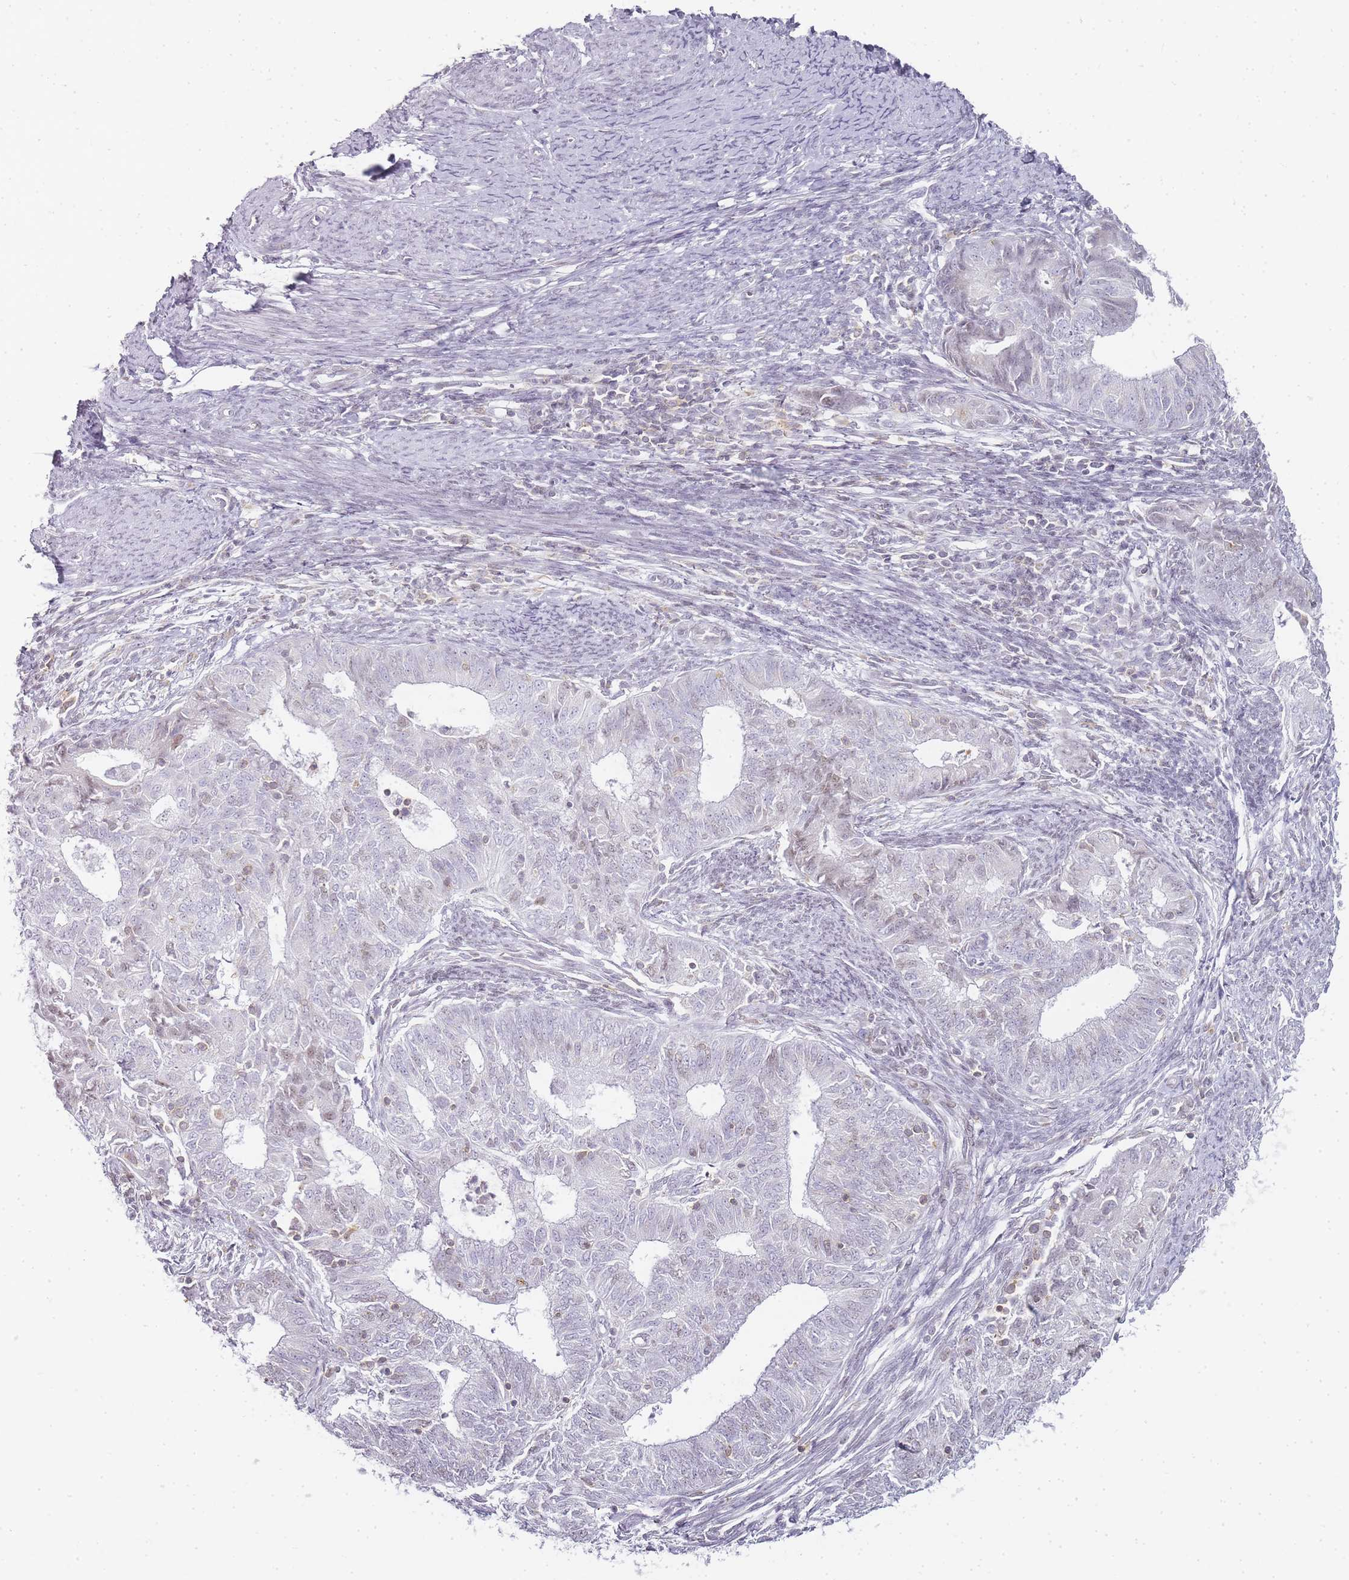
{"staining": {"intensity": "negative", "quantity": "none", "location": "none"}, "tissue": "endometrial cancer", "cell_type": "Tumor cells", "image_type": "cancer", "snomed": [{"axis": "morphology", "description": "Adenocarcinoma, NOS"}, {"axis": "topography", "description": "Endometrium"}], "caption": "Immunohistochemistry (IHC) micrograph of human endometrial cancer (adenocarcinoma) stained for a protein (brown), which shows no staining in tumor cells.", "gene": "JAKMIP1", "patient": {"sex": "female", "age": 62}}